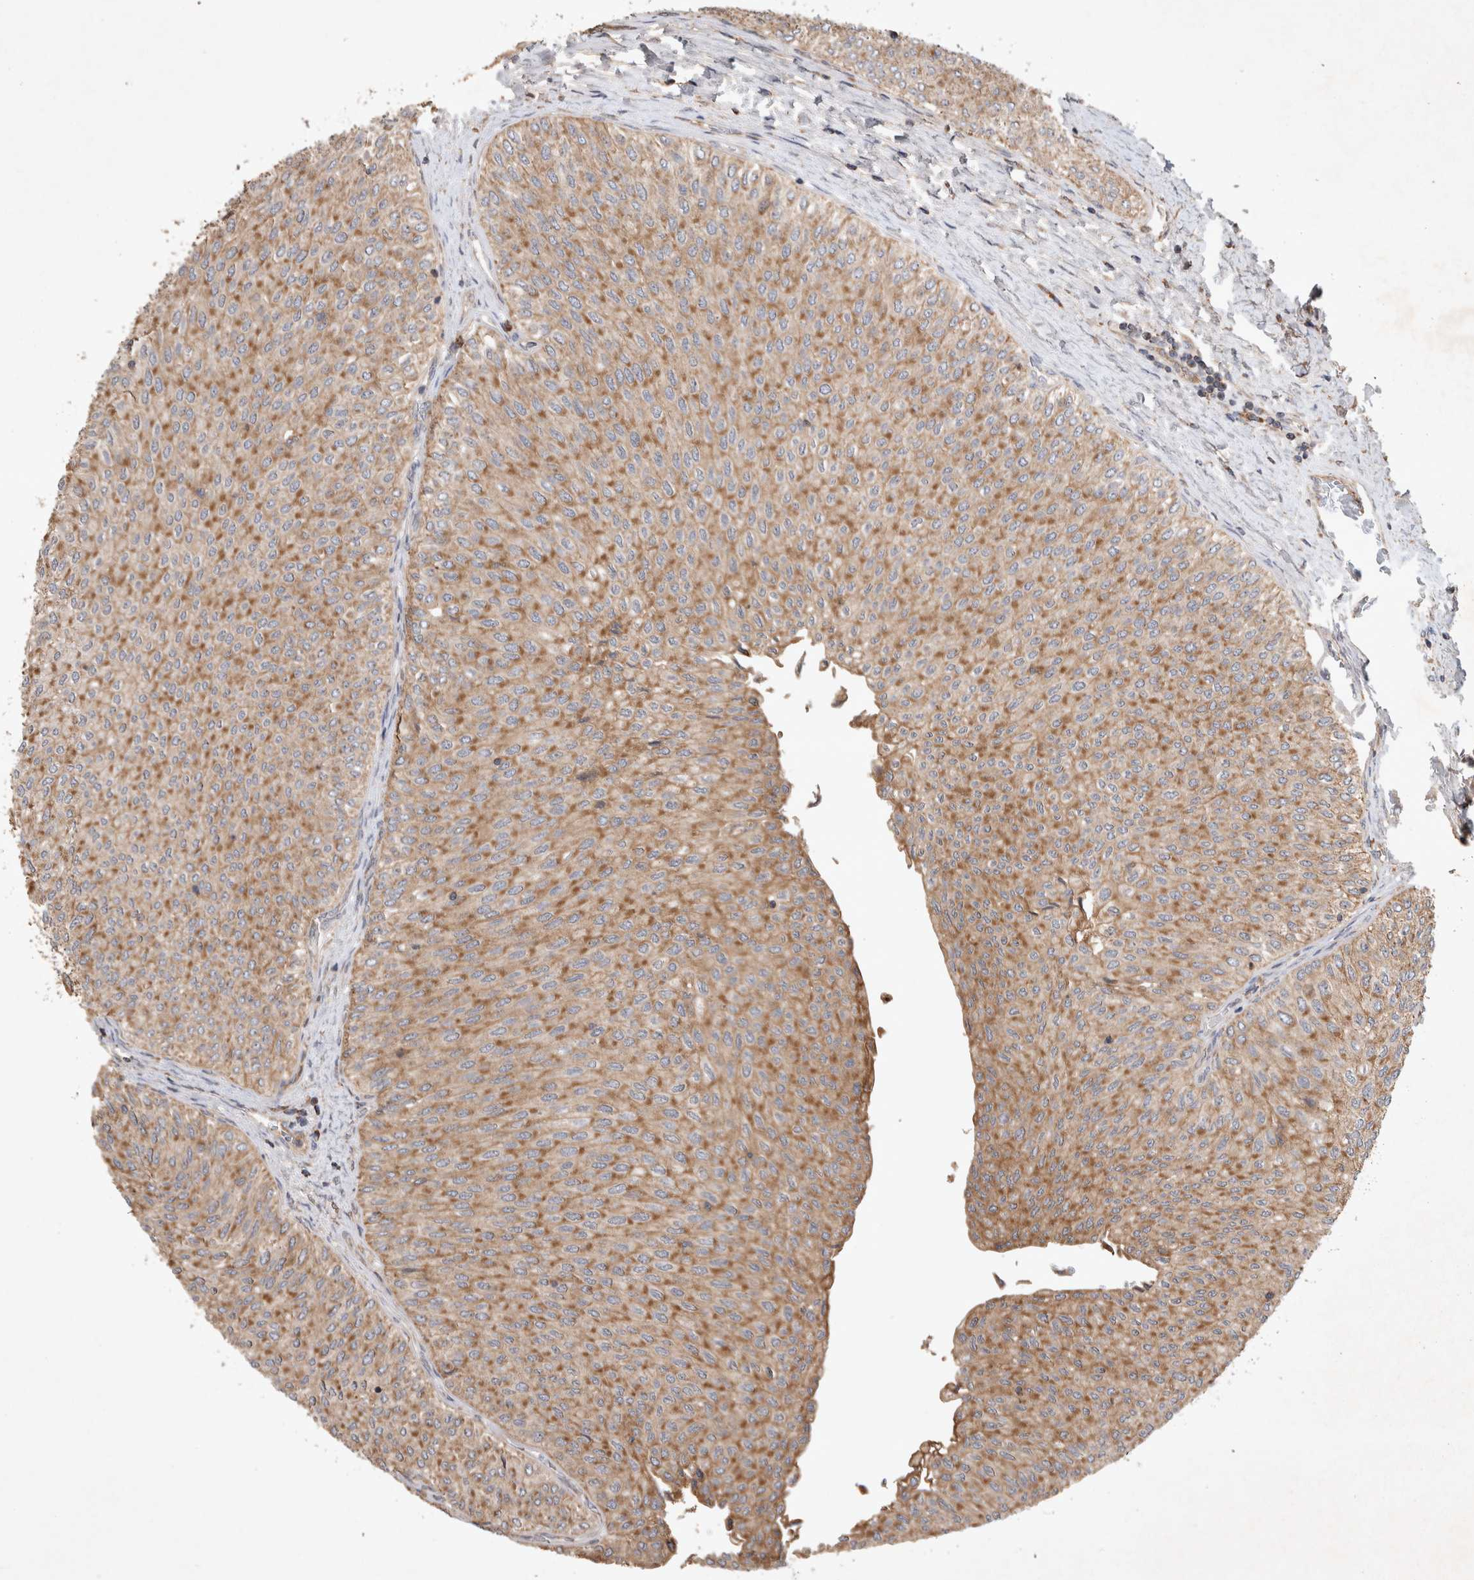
{"staining": {"intensity": "moderate", "quantity": ">75%", "location": "cytoplasmic/membranous"}, "tissue": "urothelial cancer", "cell_type": "Tumor cells", "image_type": "cancer", "snomed": [{"axis": "morphology", "description": "Urothelial carcinoma, Low grade"}, {"axis": "topography", "description": "Urinary bladder"}], "caption": "A histopathology image of human urothelial cancer stained for a protein demonstrates moderate cytoplasmic/membranous brown staining in tumor cells. (DAB IHC, brown staining for protein, blue staining for nuclei).", "gene": "SERAC1", "patient": {"sex": "male", "age": 78}}